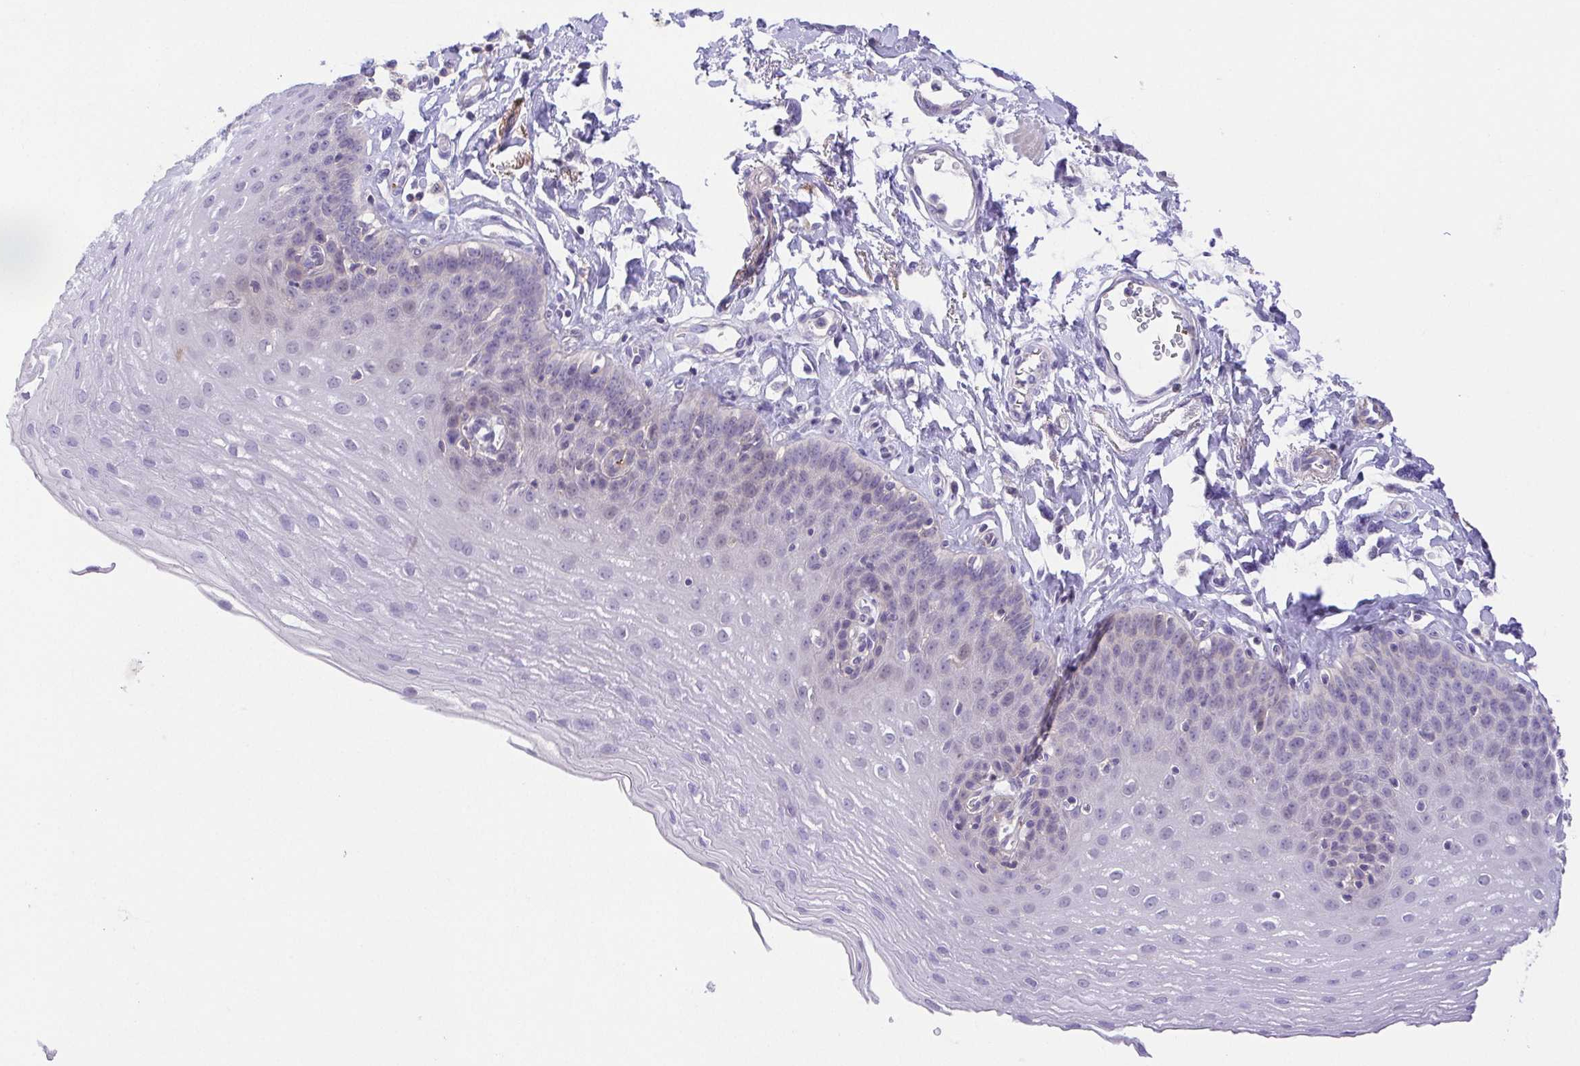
{"staining": {"intensity": "negative", "quantity": "none", "location": "none"}, "tissue": "esophagus", "cell_type": "Squamous epithelial cells", "image_type": "normal", "snomed": [{"axis": "morphology", "description": "Normal tissue, NOS"}, {"axis": "topography", "description": "Esophagus"}], "caption": "The micrograph shows no significant positivity in squamous epithelial cells of esophagus. (DAB immunohistochemistry, high magnification).", "gene": "PRR14L", "patient": {"sex": "female", "age": 81}}